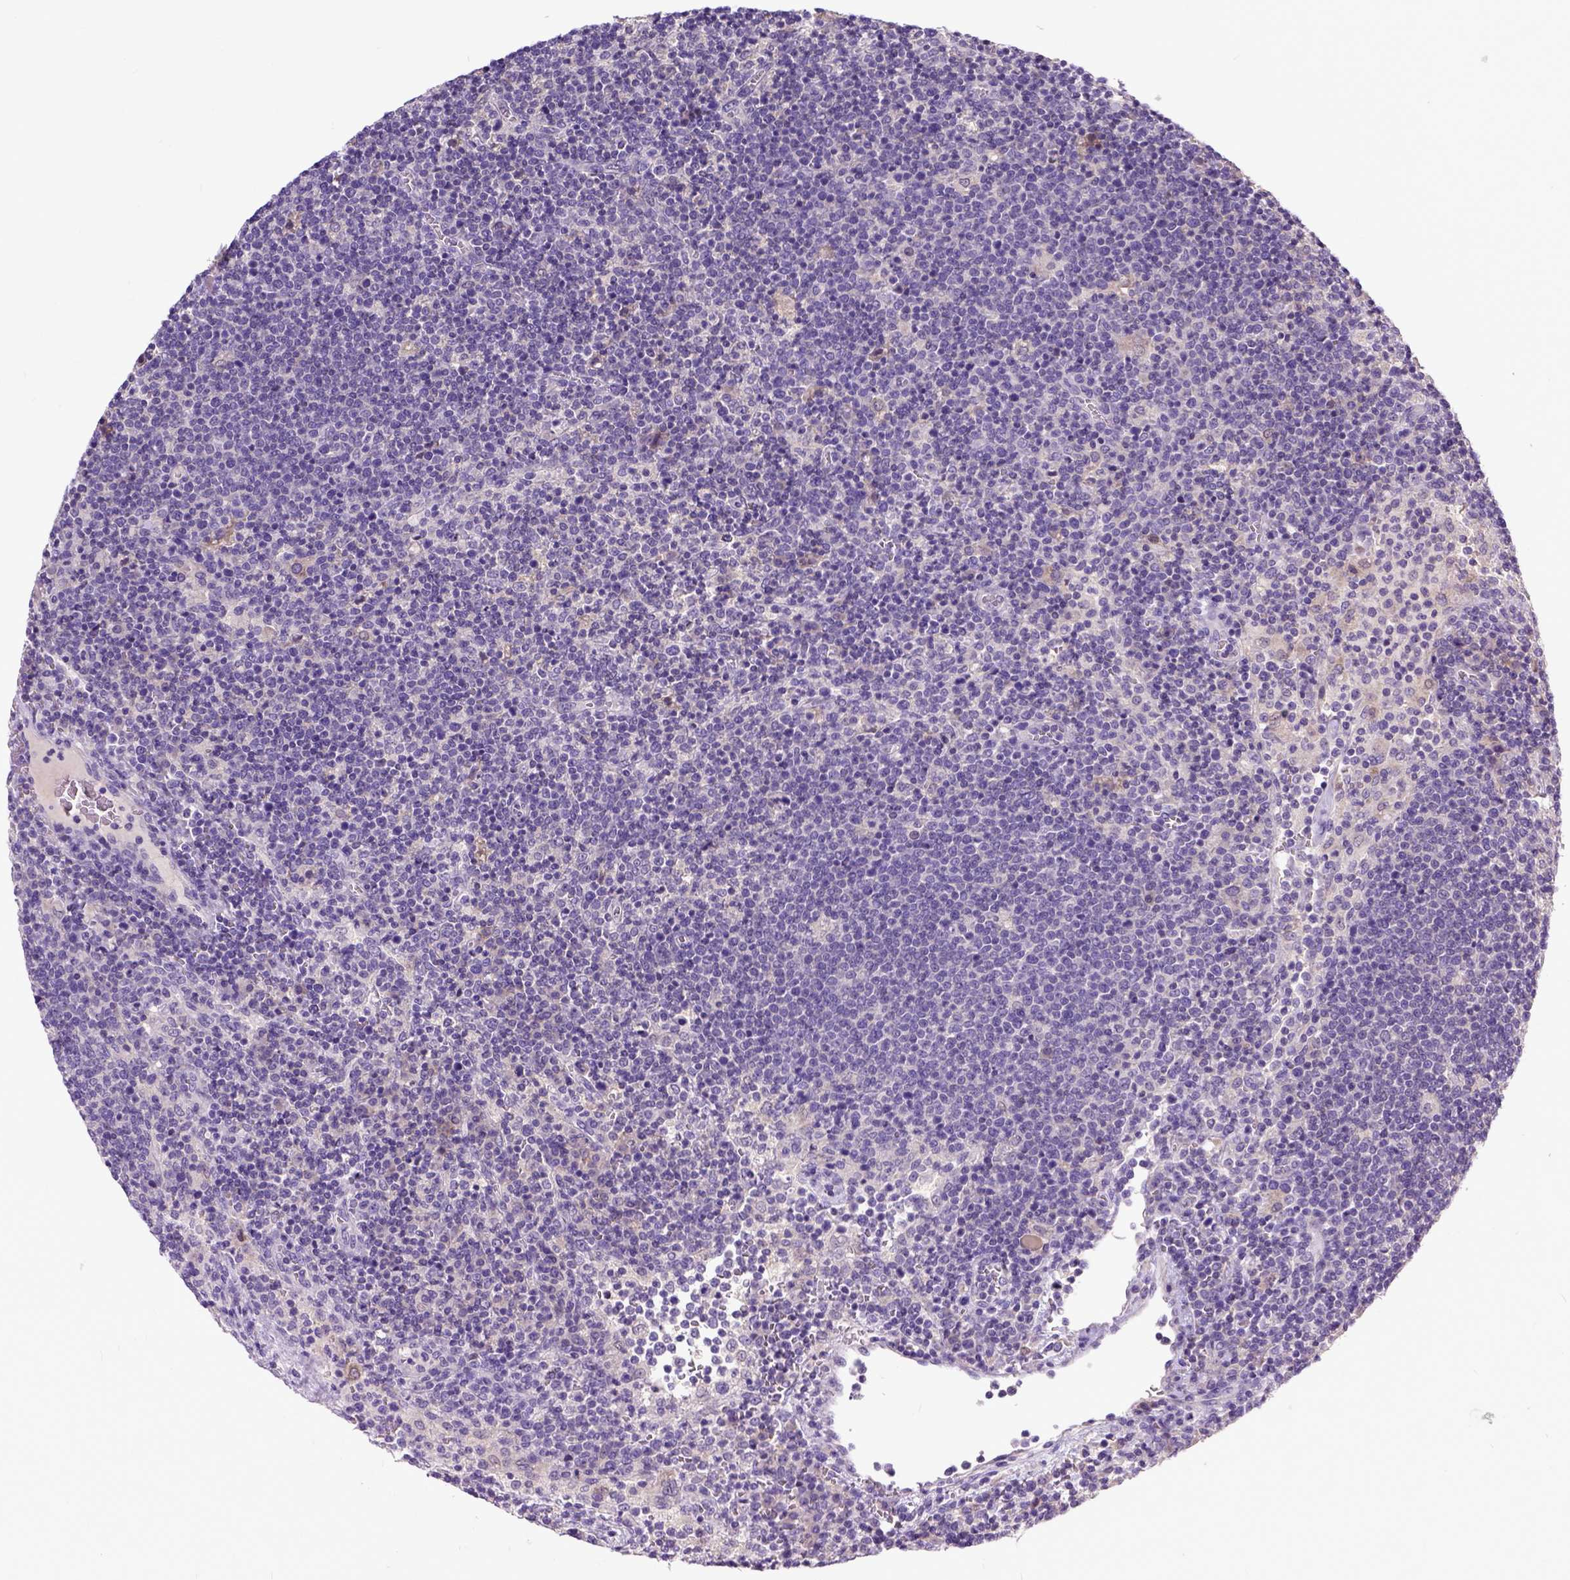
{"staining": {"intensity": "negative", "quantity": "none", "location": "none"}, "tissue": "lymphoma", "cell_type": "Tumor cells", "image_type": "cancer", "snomed": [{"axis": "morphology", "description": "Malignant lymphoma, non-Hodgkin's type, High grade"}, {"axis": "topography", "description": "Lymph node"}], "caption": "An immunohistochemistry photomicrograph of lymphoma is shown. There is no staining in tumor cells of lymphoma.", "gene": "NEK5", "patient": {"sex": "male", "age": 61}}